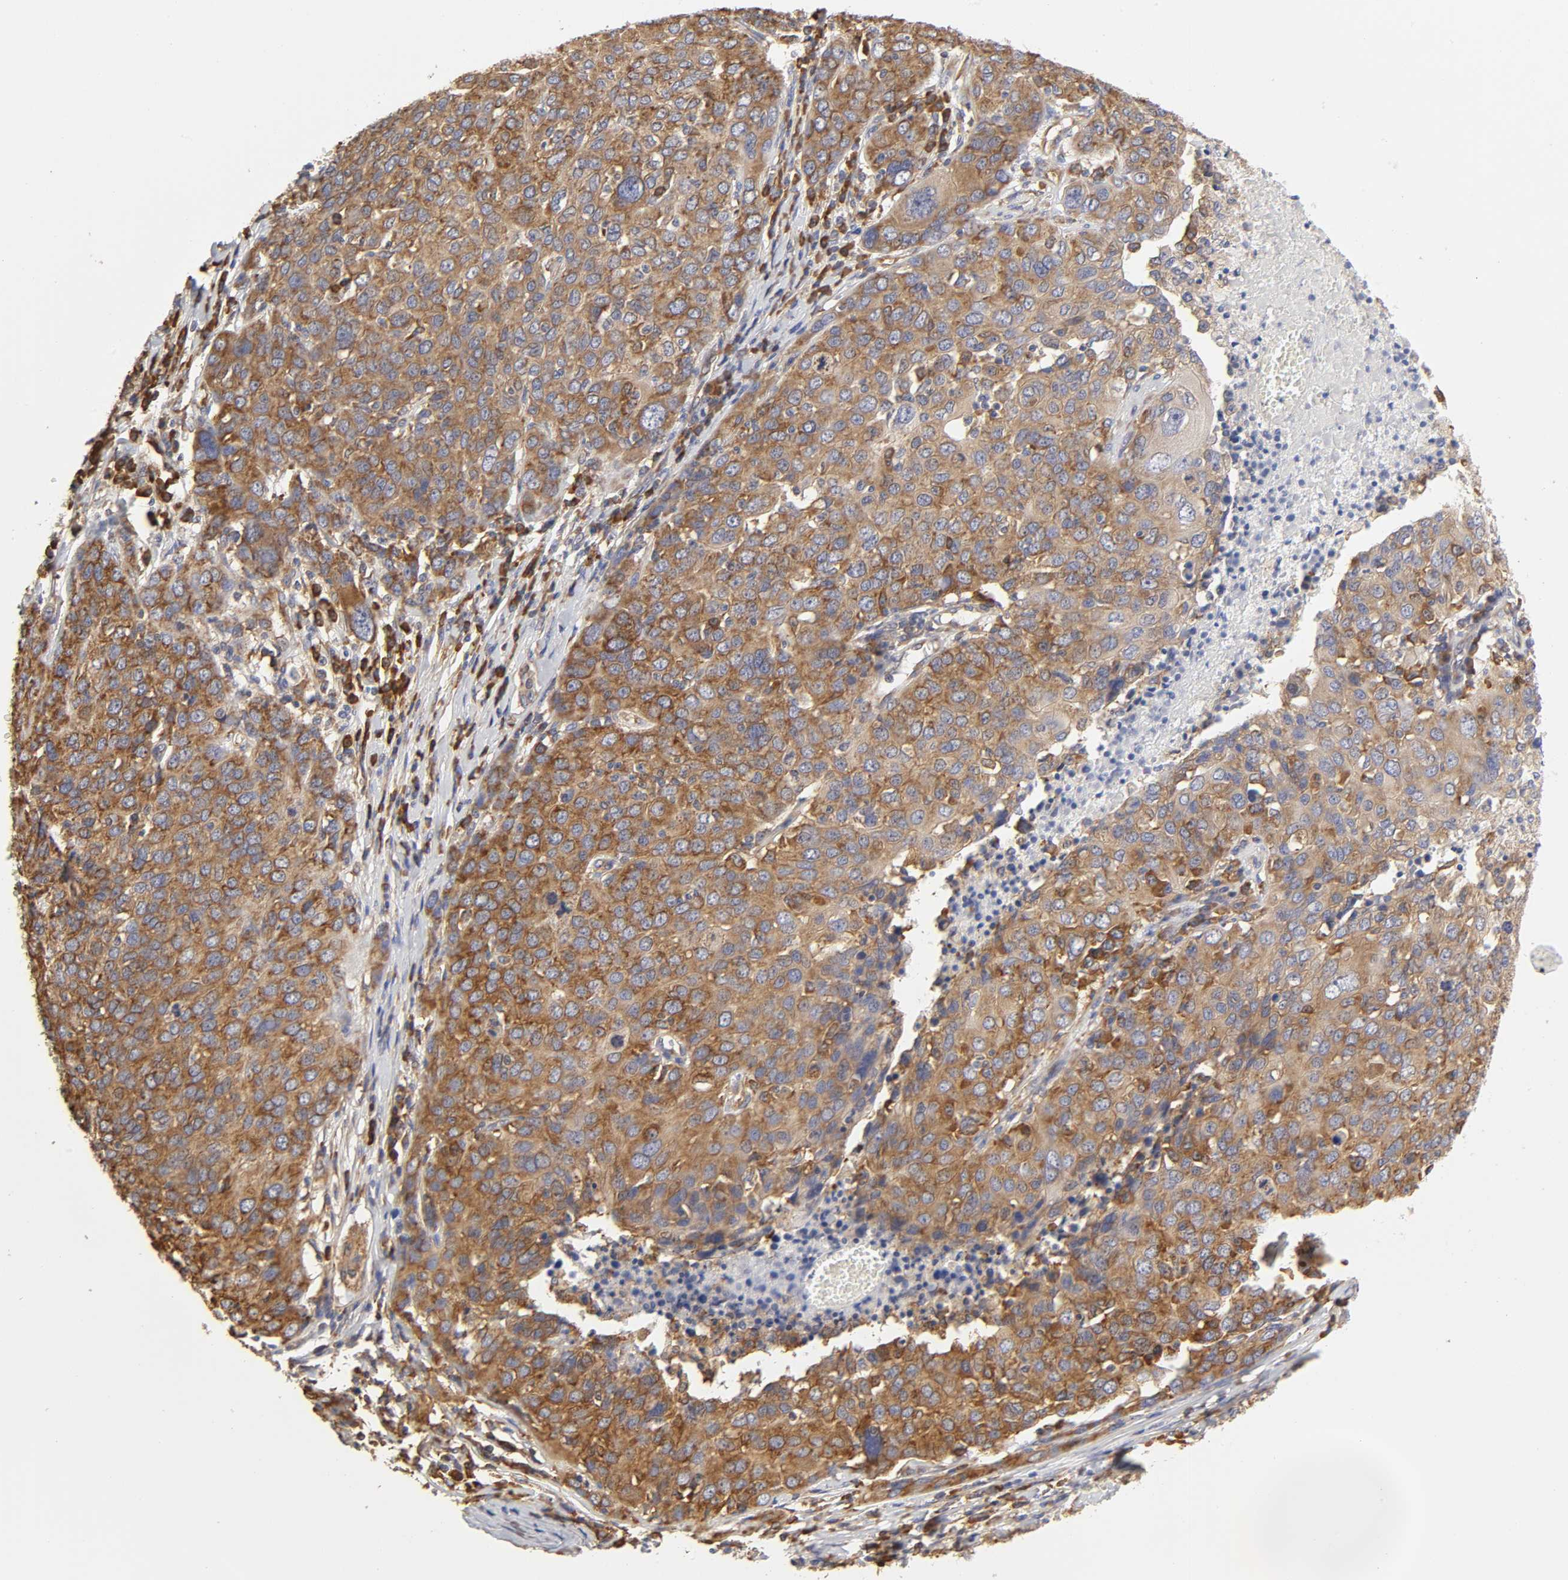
{"staining": {"intensity": "strong", "quantity": ">75%", "location": "cytoplasmic/membranous"}, "tissue": "ovarian cancer", "cell_type": "Tumor cells", "image_type": "cancer", "snomed": [{"axis": "morphology", "description": "Carcinoma, endometroid"}, {"axis": "topography", "description": "Ovary"}], "caption": "This image exhibits ovarian endometroid carcinoma stained with IHC to label a protein in brown. The cytoplasmic/membranous of tumor cells show strong positivity for the protein. Nuclei are counter-stained blue.", "gene": "RPL14", "patient": {"sex": "female", "age": 50}}